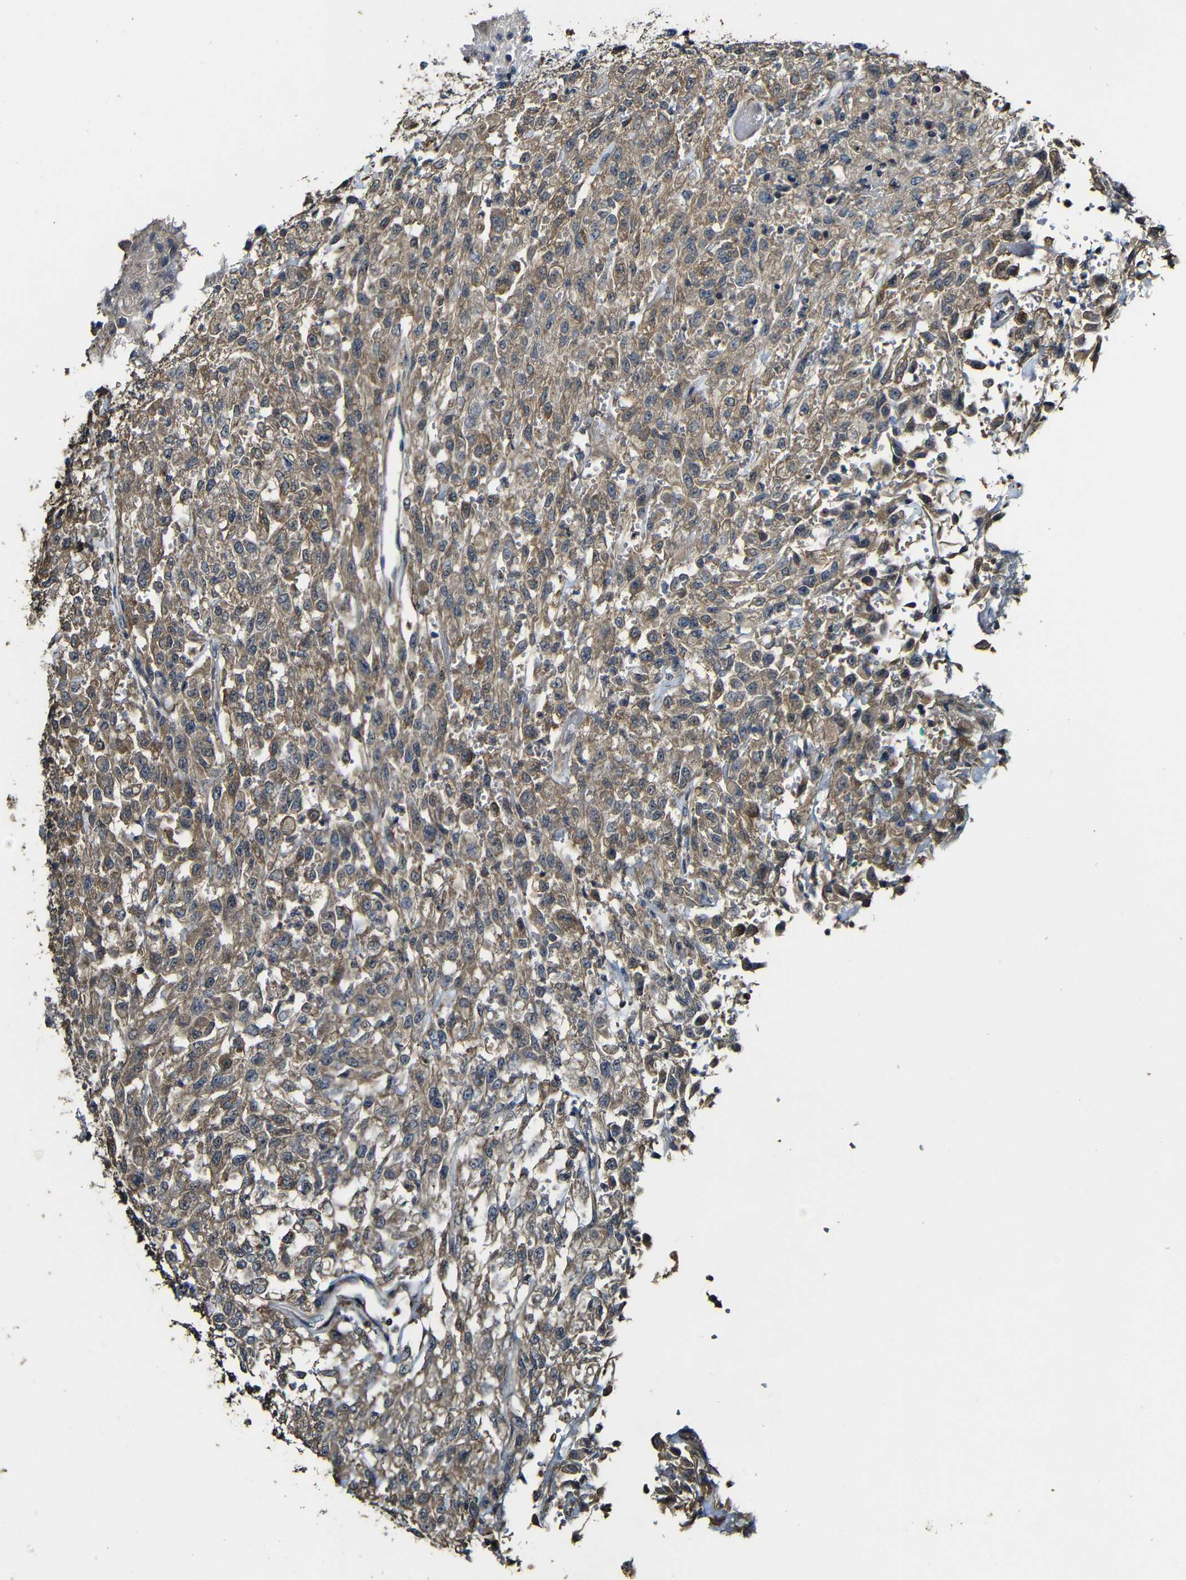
{"staining": {"intensity": "moderate", "quantity": ">75%", "location": "cytoplasmic/membranous"}, "tissue": "urothelial cancer", "cell_type": "Tumor cells", "image_type": "cancer", "snomed": [{"axis": "morphology", "description": "Urothelial carcinoma, High grade"}, {"axis": "topography", "description": "Urinary bladder"}], "caption": "This histopathology image reveals urothelial carcinoma (high-grade) stained with immunohistochemistry to label a protein in brown. The cytoplasmic/membranous of tumor cells show moderate positivity for the protein. Nuclei are counter-stained blue.", "gene": "CASP8", "patient": {"sex": "male", "age": 46}}